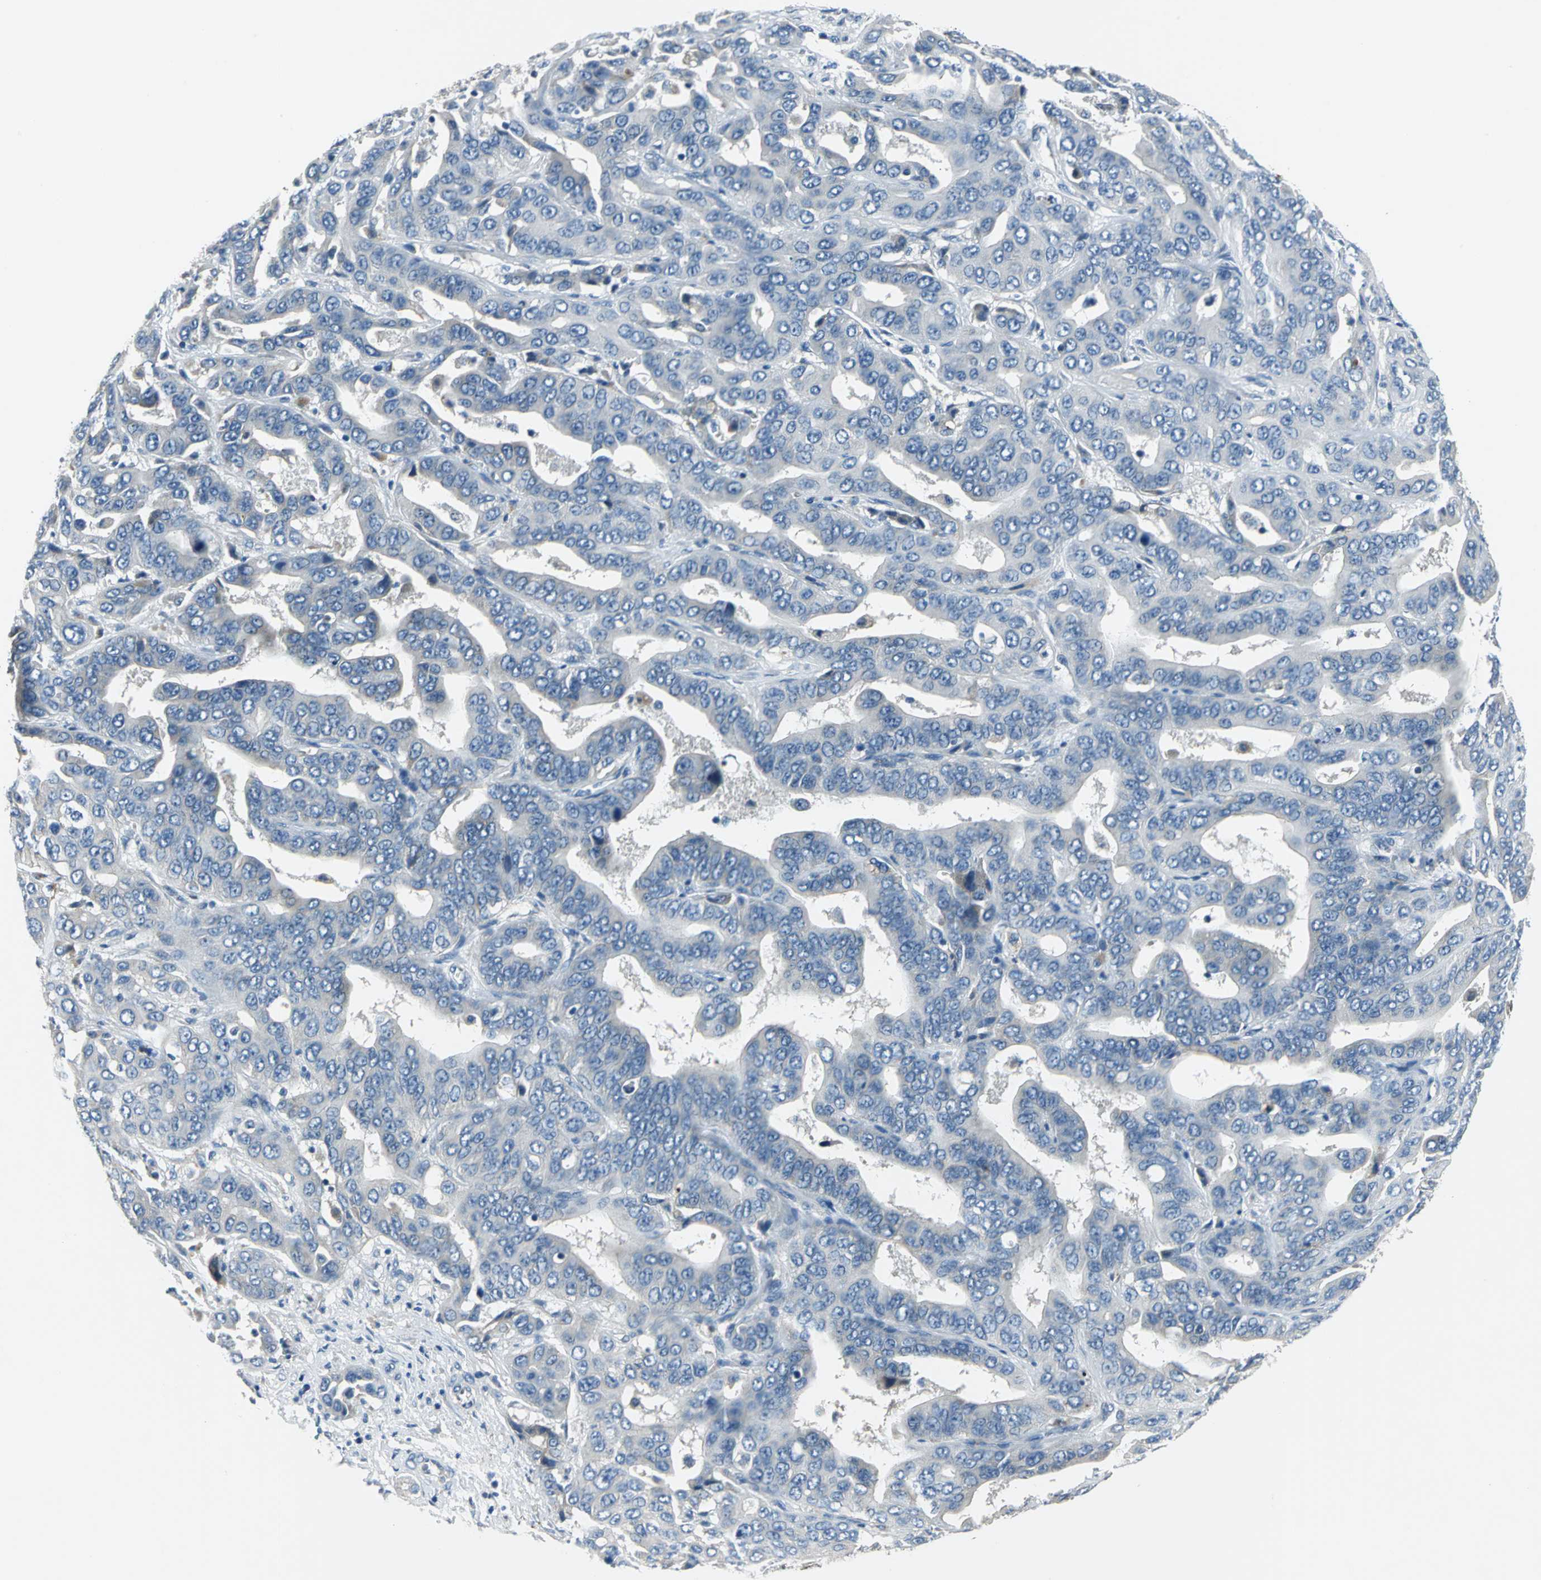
{"staining": {"intensity": "negative", "quantity": "none", "location": "none"}, "tissue": "liver cancer", "cell_type": "Tumor cells", "image_type": "cancer", "snomed": [{"axis": "morphology", "description": "Cholangiocarcinoma"}, {"axis": "topography", "description": "Liver"}], "caption": "High magnification brightfield microscopy of cholangiocarcinoma (liver) stained with DAB (brown) and counterstained with hematoxylin (blue): tumor cells show no significant staining.", "gene": "SLC16A7", "patient": {"sex": "female", "age": 52}}